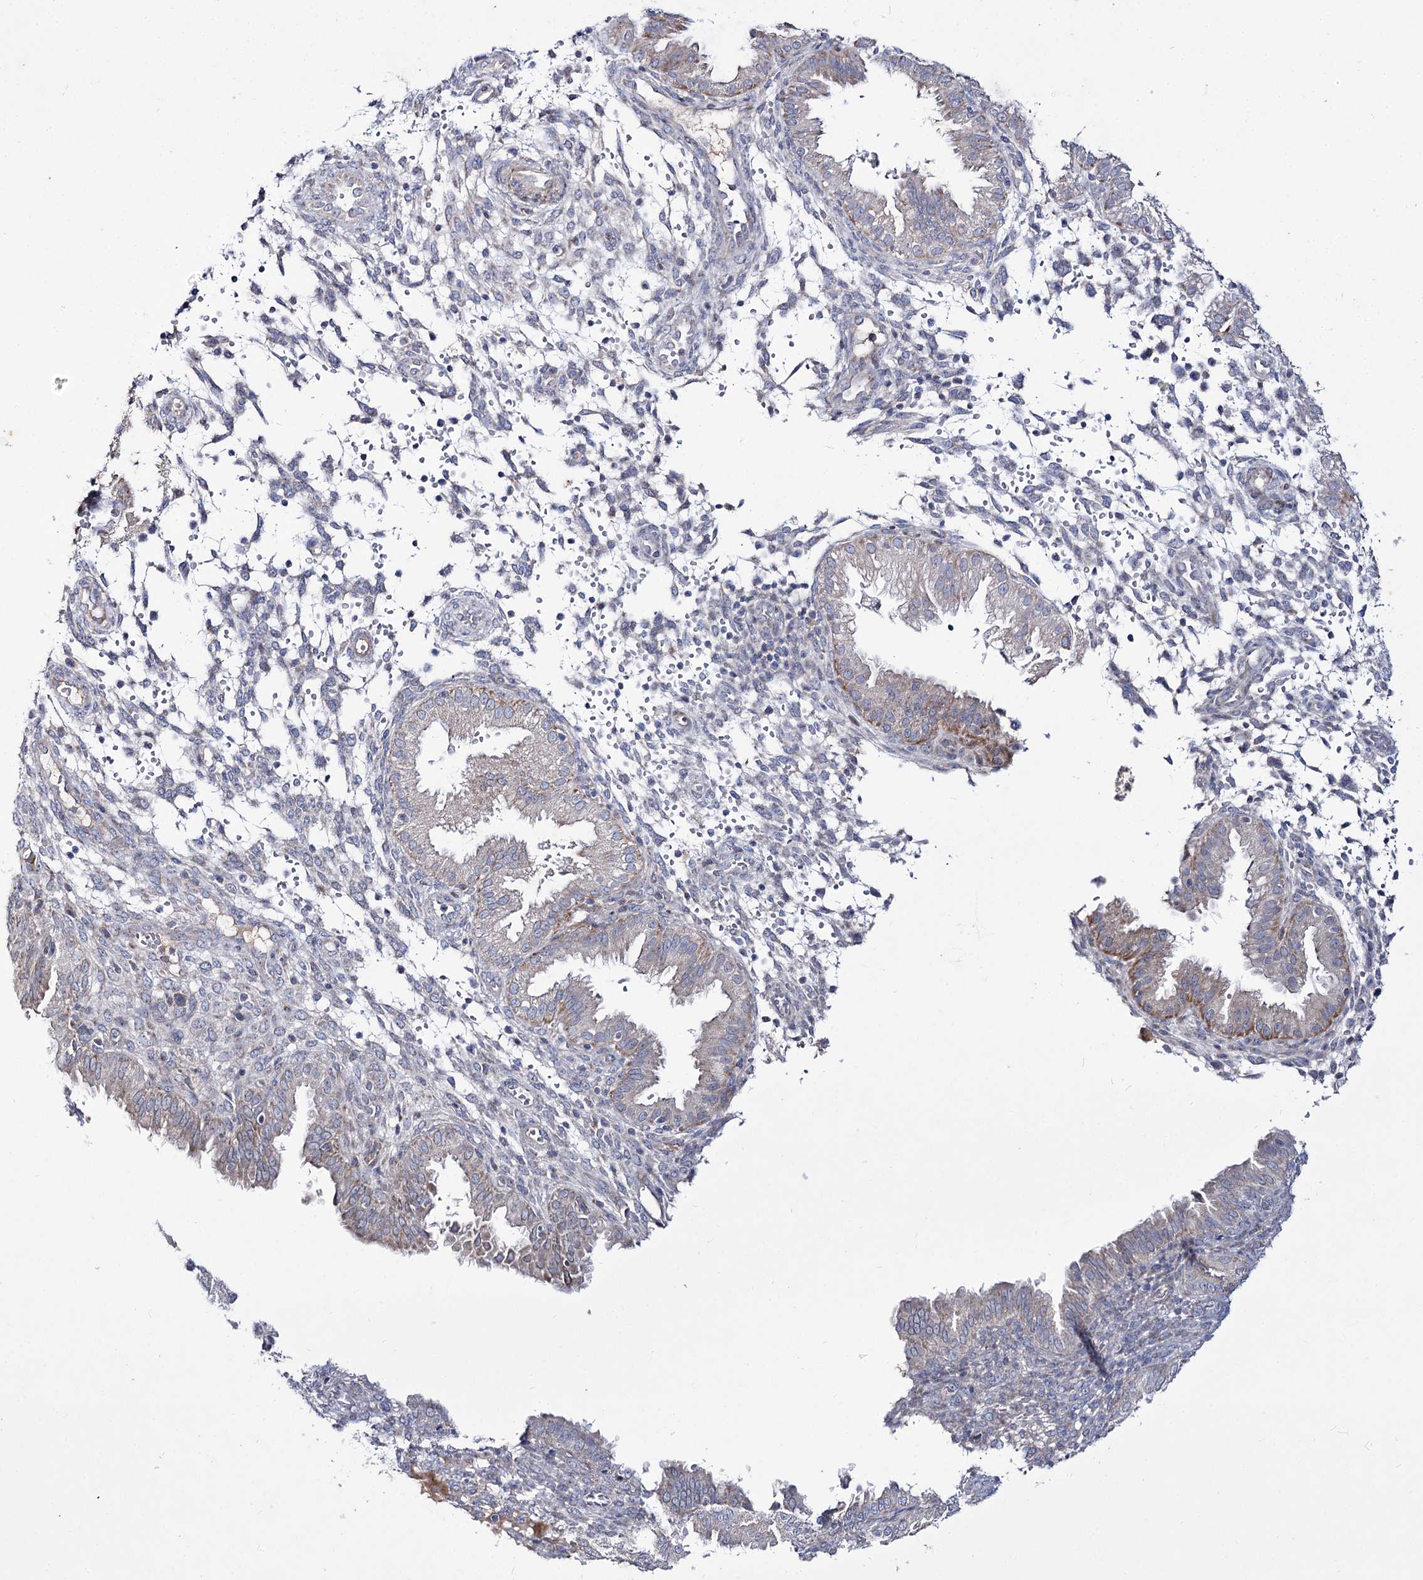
{"staining": {"intensity": "negative", "quantity": "none", "location": "none"}, "tissue": "endometrium", "cell_type": "Cells in endometrial stroma", "image_type": "normal", "snomed": [{"axis": "morphology", "description": "Normal tissue, NOS"}, {"axis": "topography", "description": "Endometrium"}], "caption": "The immunohistochemistry (IHC) photomicrograph has no significant staining in cells in endometrial stroma of endometrium.", "gene": "C11orf80", "patient": {"sex": "female", "age": 33}}